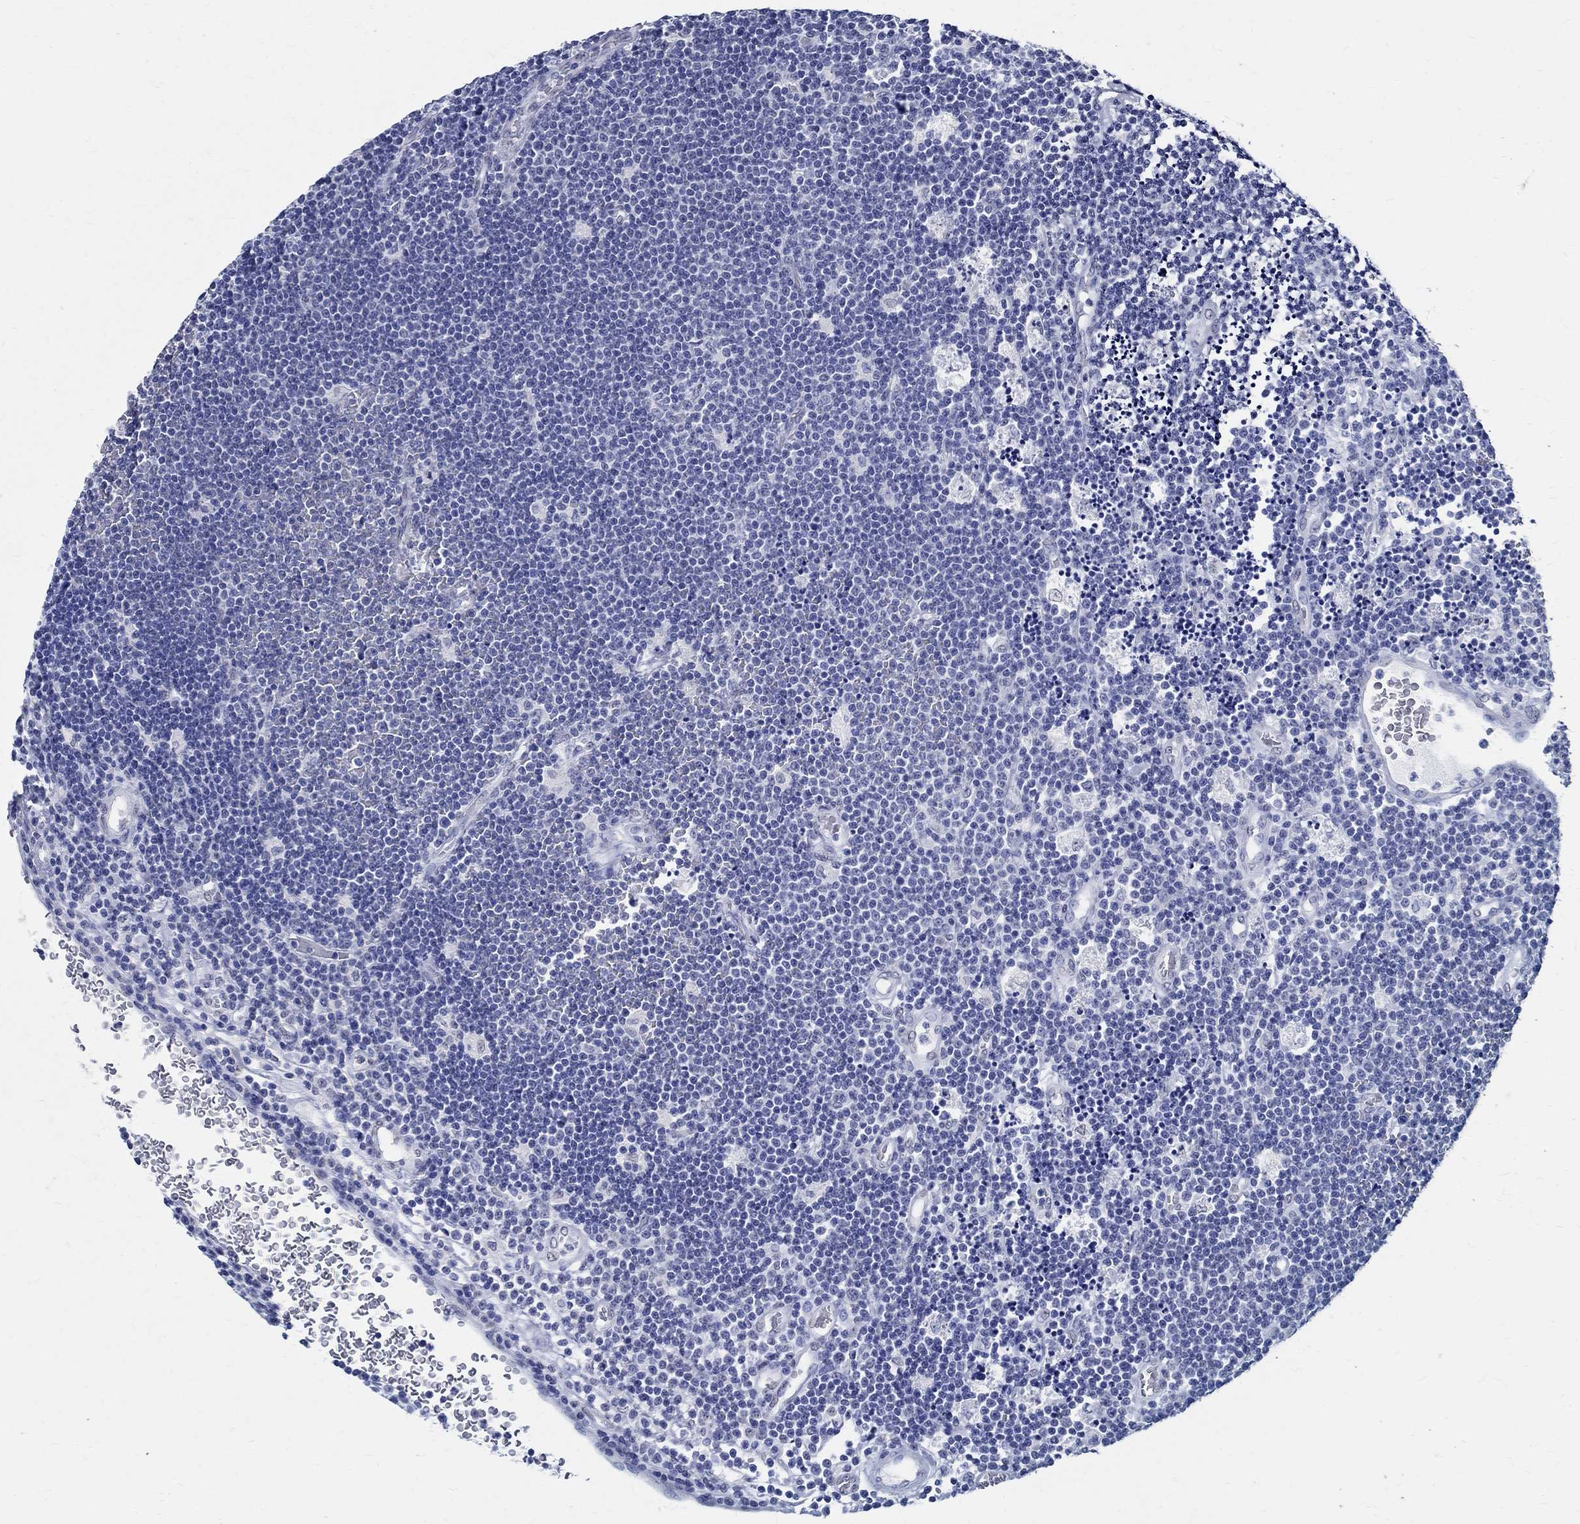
{"staining": {"intensity": "negative", "quantity": "none", "location": "none"}, "tissue": "lymphoma", "cell_type": "Tumor cells", "image_type": "cancer", "snomed": [{"axis": "morphology", "description": "Malignant lymphoma, non-Hodgkin's type, Low grade"}, {"axis": "topography", "description": "Brain"}], "caption": "DAB (3,3'-diaminobenzidine) immunohistochemical staining of low-grade malignant lymphoma, non-Hodgkin's type reveals no significant staining in tumor cells.", "gene": "TSPAN16", "patient": {"sex": "female", "age": 66}}